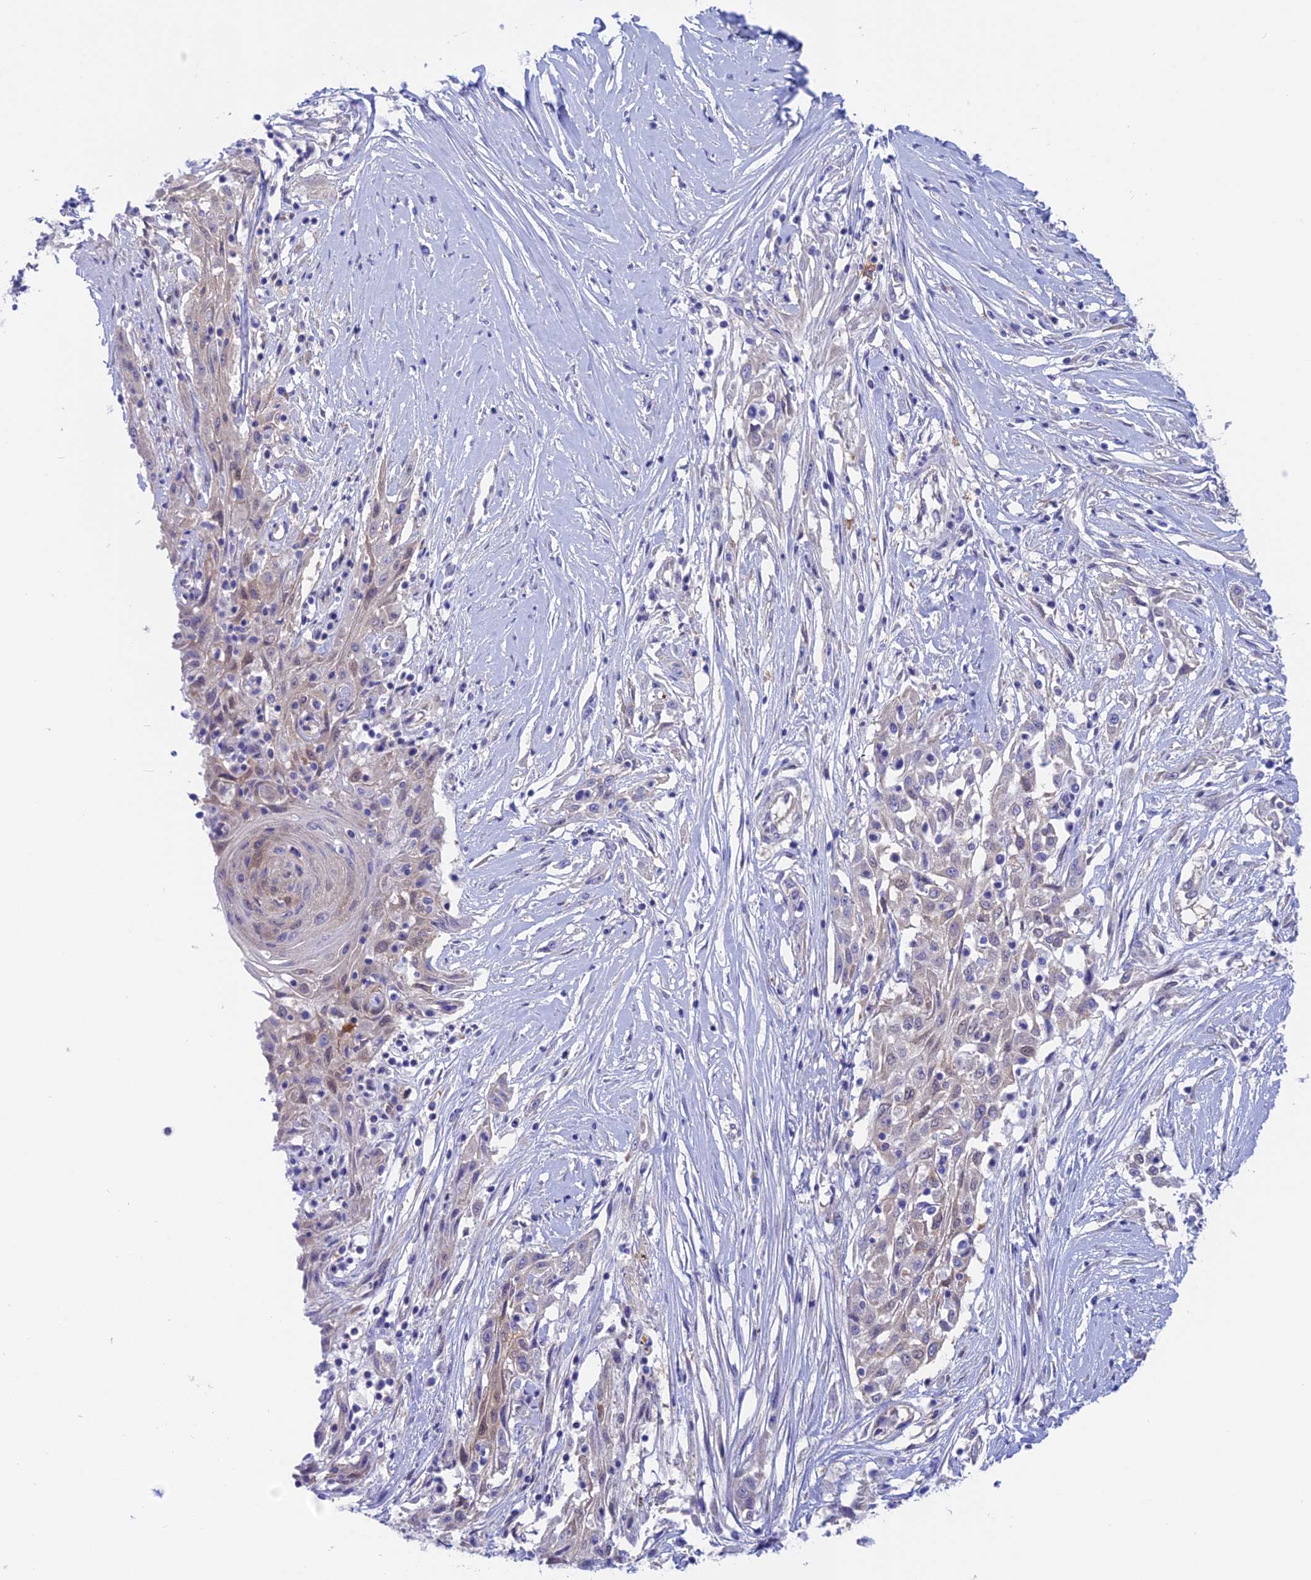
{"staining": {"intensity": "negative", "quantity": "none", "location": "none"}, "tissue": "skin cancer", "cell_type": "Tumor cells", "image_type": "cancer", "snomed": [{"axis": "morphology", "description": "Squamous cell carcinoma, NOS"}, {"axis": "morphology", "description": "Squamous cell carcinoma, metastatic, NOS"}, {"axis": "topography", "description": "Skin"}, {"axis": "topography", "description": "Lymph node"}], "caption": "An image of human skin cancer (squamous cell carcinoma) is negative for staining in tumor cells.", "gene": "LZTFL1", "patient": {"sex": "male", "age": 75}}